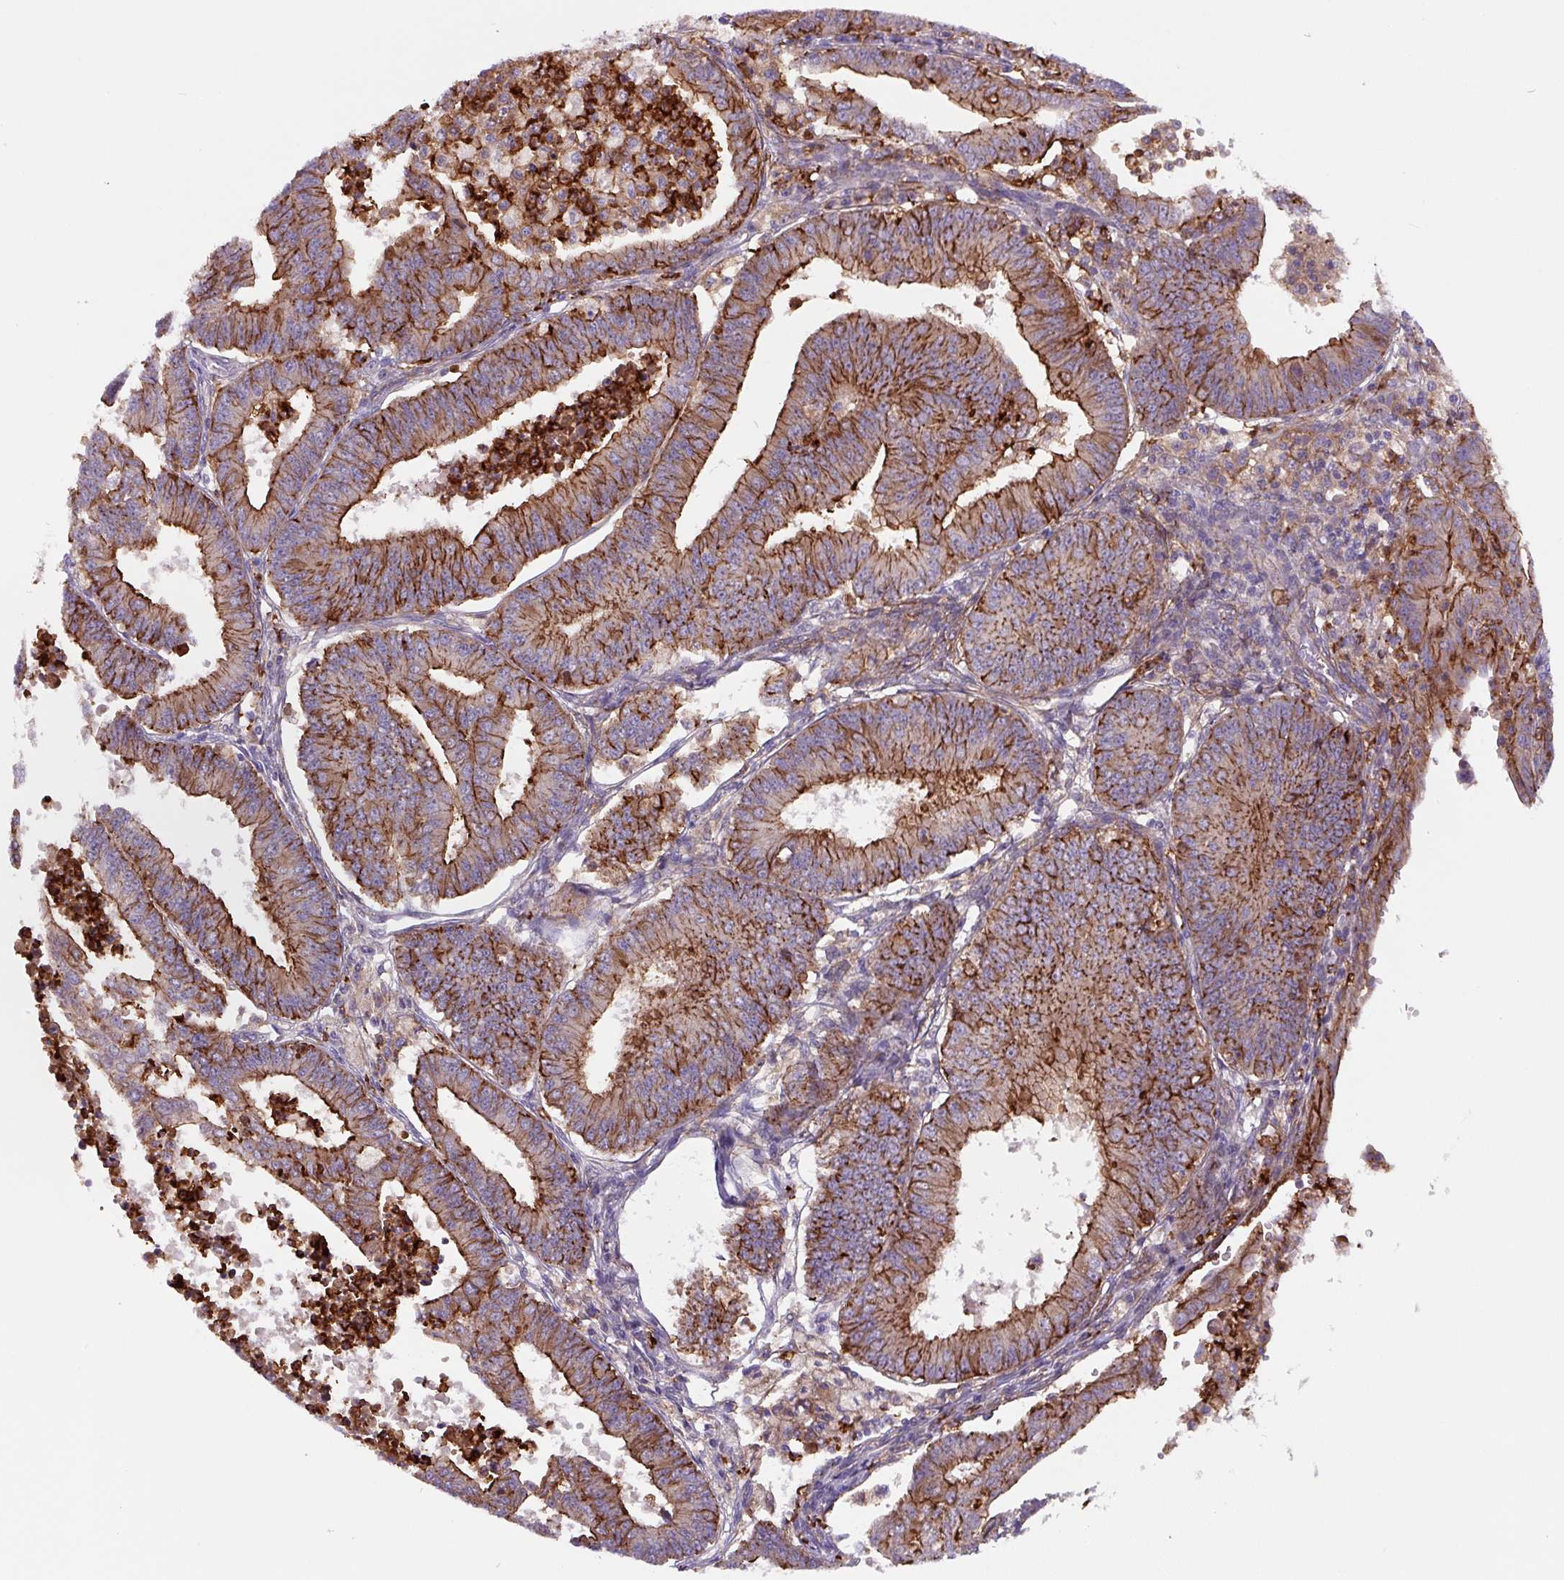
{"staining": {"intensity": "strong", "quantity": ">75%", "location": "cytoplasmic/membranous"}, "tissue": "endometrial cancer", "cell_type": "Tumor cells", "image_type": "cancer", "snomed": [{"axis": "morphology", "description": "Adenocarcinoma, NOS"}, {"axis": "topography", "description": "Endometrium"}], "caption": "Immunohistochemistry (IHC) of endometrial adenocarcinoma exhibits high levels of strong cytoplasmic/membranous staining in about >75% of tumor cells.", "gene": "DHFR2", "patient": {"sex": "female", "age": 73}}